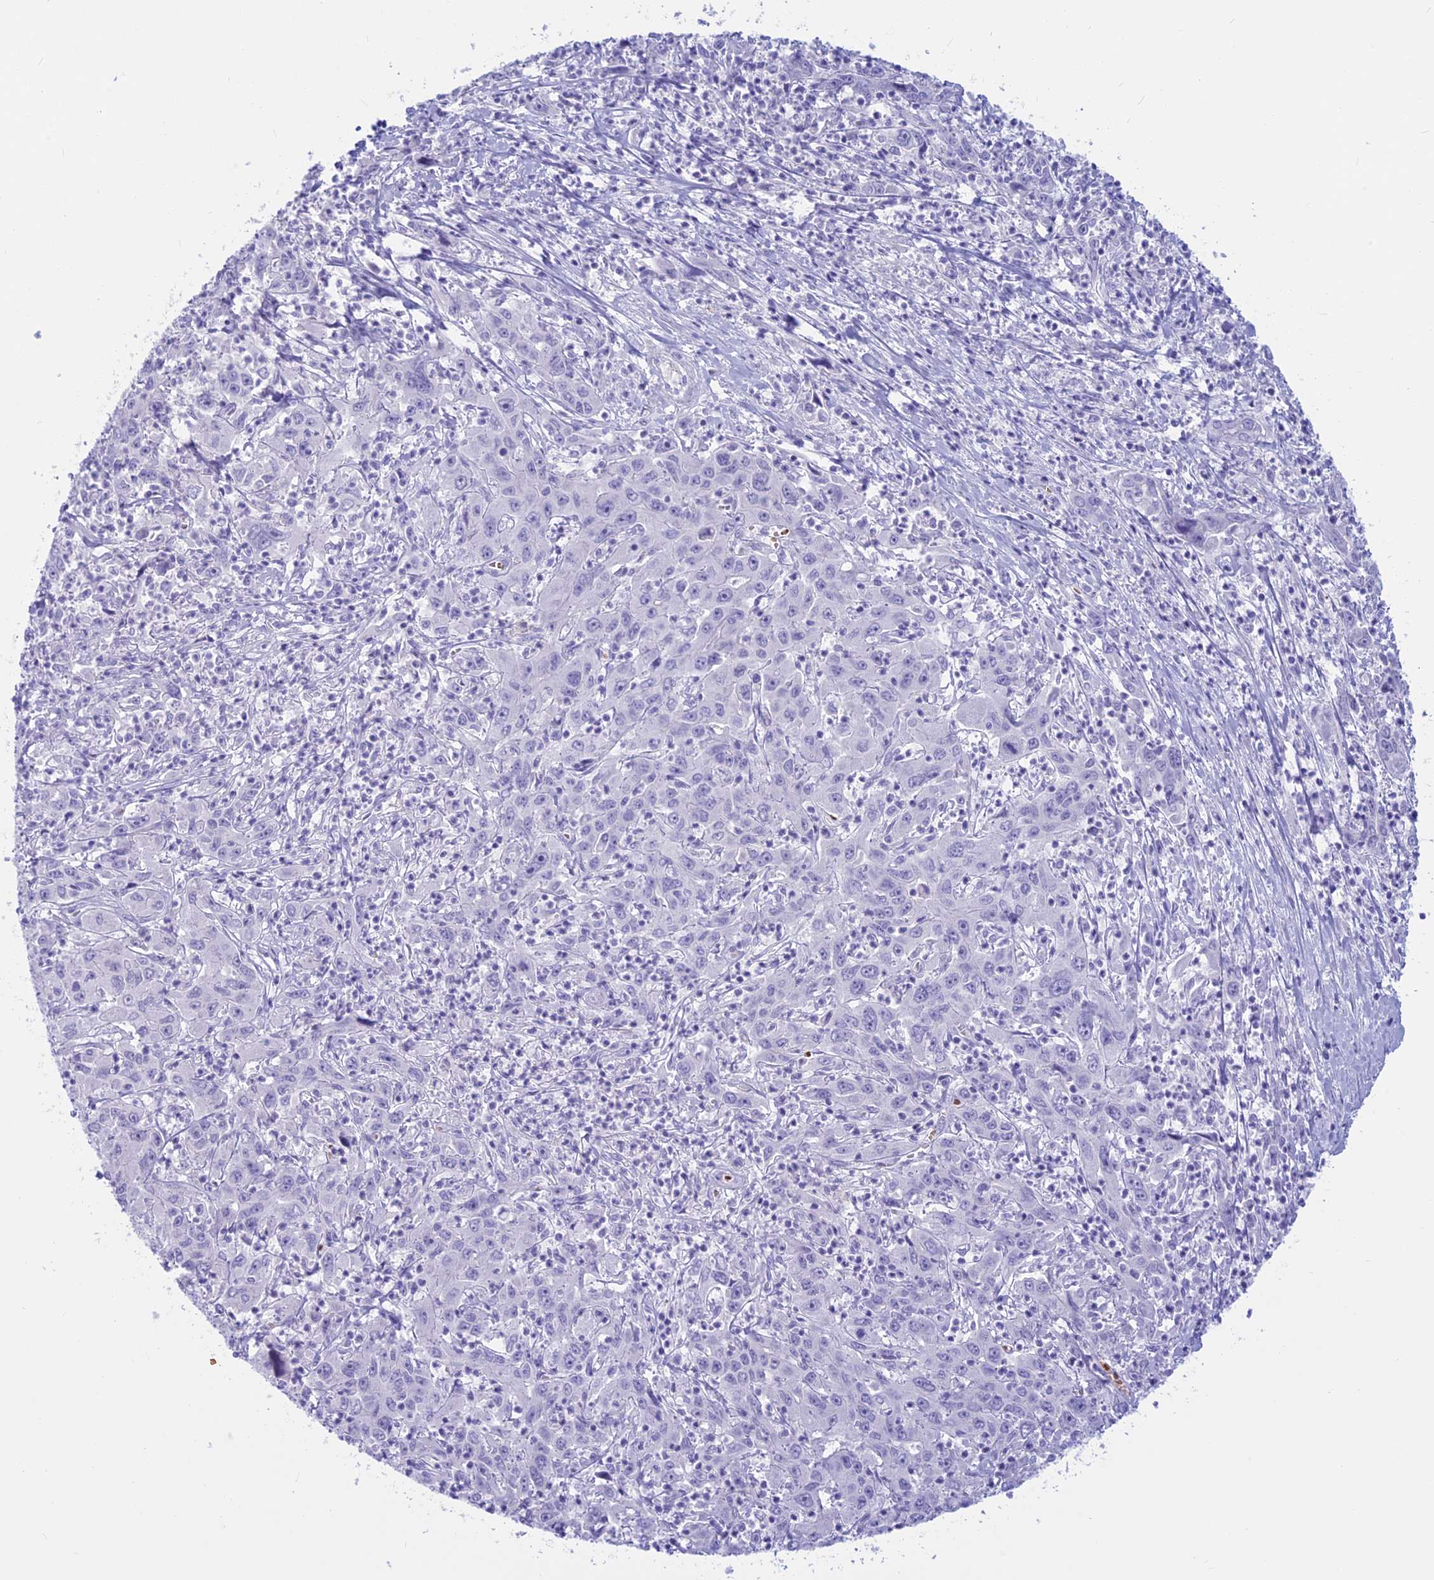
{"staining": {"intensity": "negative", "quantity": "none", "location": "none"}, "tissue": "liver cancer", "cell_type": "Tumor cells", "image_type": "cancer", "snomed": [{"axis": "morphology", "description": "Carcinoma, Hepatocellular, NOS"}, {"axis": "topography", "description": "Liver"}], "caption": "A micrograph of liver hepatocellular carcinoma stained for a protein exhibits no brown staining in tumor cells.", "gene": "GAPDHS", "patient": {"sex": "male", "age": 63}}